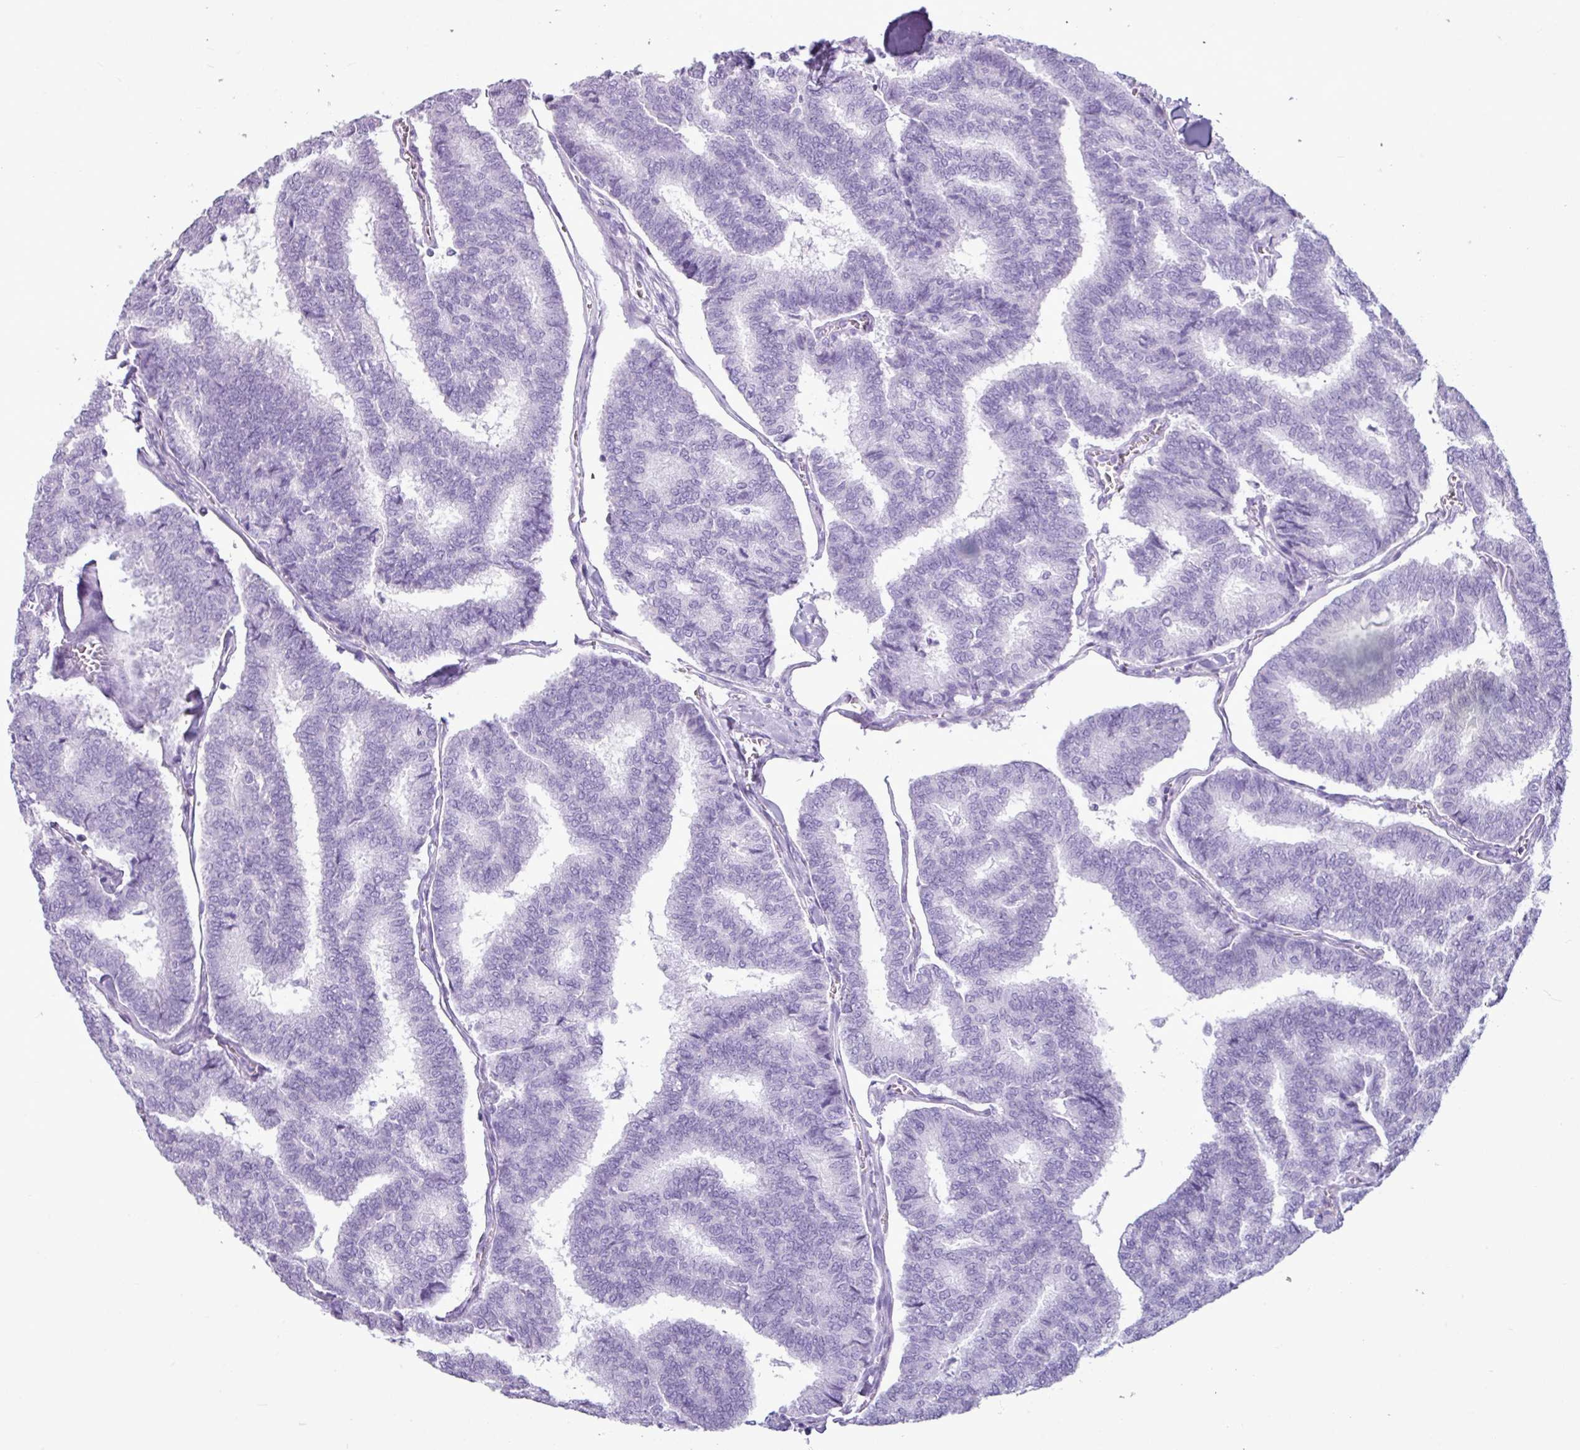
{"staining": {"intensity": "negative", "quantity": "none", "location": "none"}, "tissue": "thyroid cancer", "cell_type": "Tumor cells", "image_type": "cancer", "snomed": [{"axis": "morphology", "description": "Papillary adenocarcinoma, NOS"}, {"axis": "topography", "description": "Thyroid gland"}], "caption": "Immunohistochemistry photomicrograph of neoplastic tissue: human thyroid cancer (papillary adenocarcinoma) stained with DAB reveals no significant protein expression in tumor cells. (IHC, brightfield microscopy, high magnification).", "gene": "AMY1B", "patient": {"sex": "female", "age": 35}}